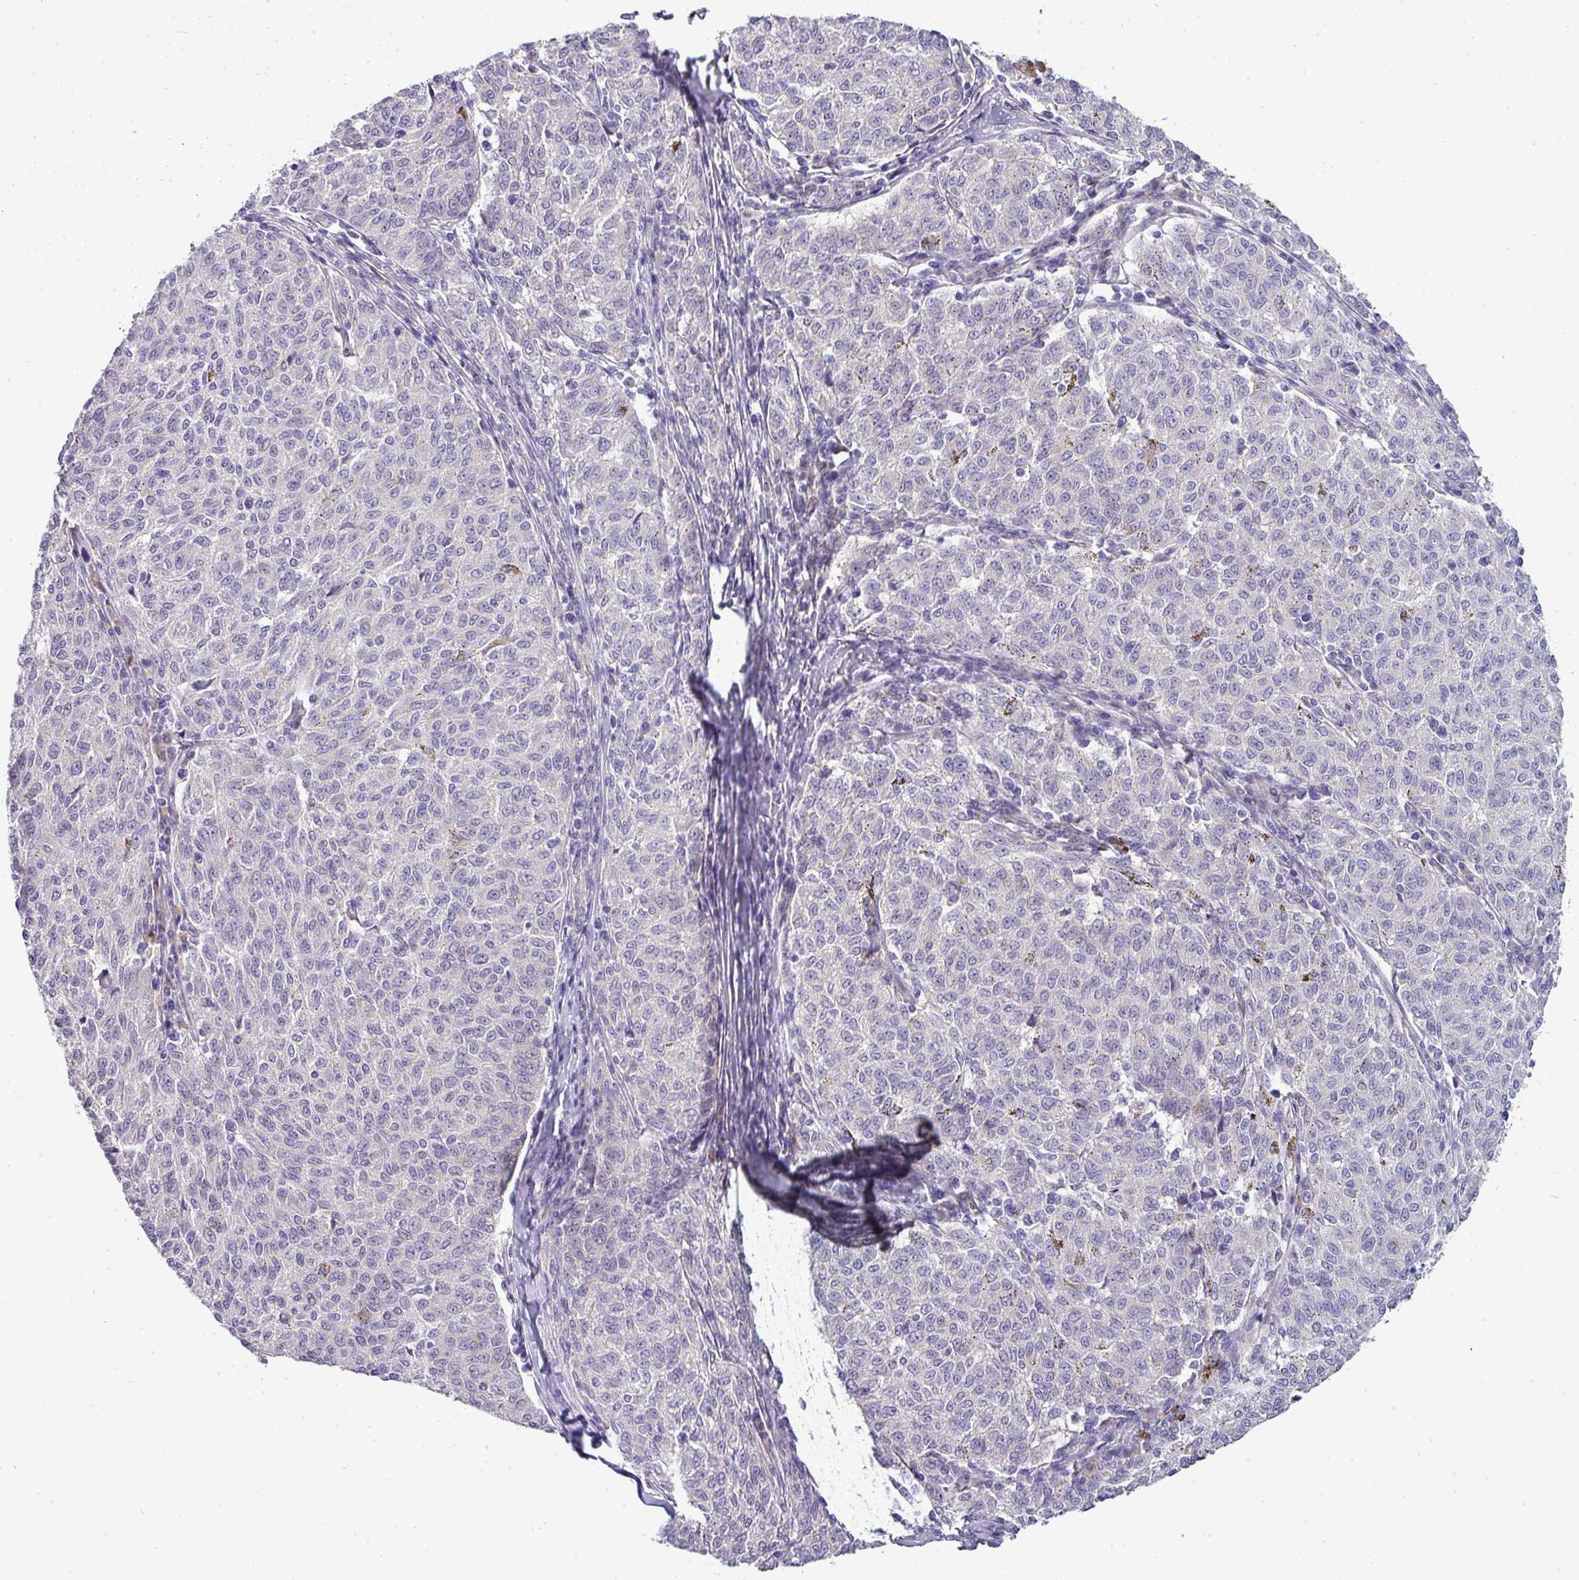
{"staining": {"intensity": "negative", "quantity": "none", "location": "none"}, "tissue": "melanoma", "cell_type": "Tumor cells", "image_type": "cancer", "snomed": [{"axis": "morphology", "description": "Malignant melanoma, NOS"}, {"axis": "topography", "description": "Skin"}], "caption": "IHC image of human malignant melanoma stained for a protein (brown), which reveals no positivity in tumor cells.", "gene": "ASXL3", "patient": {"sex": "female", "age": 72}}